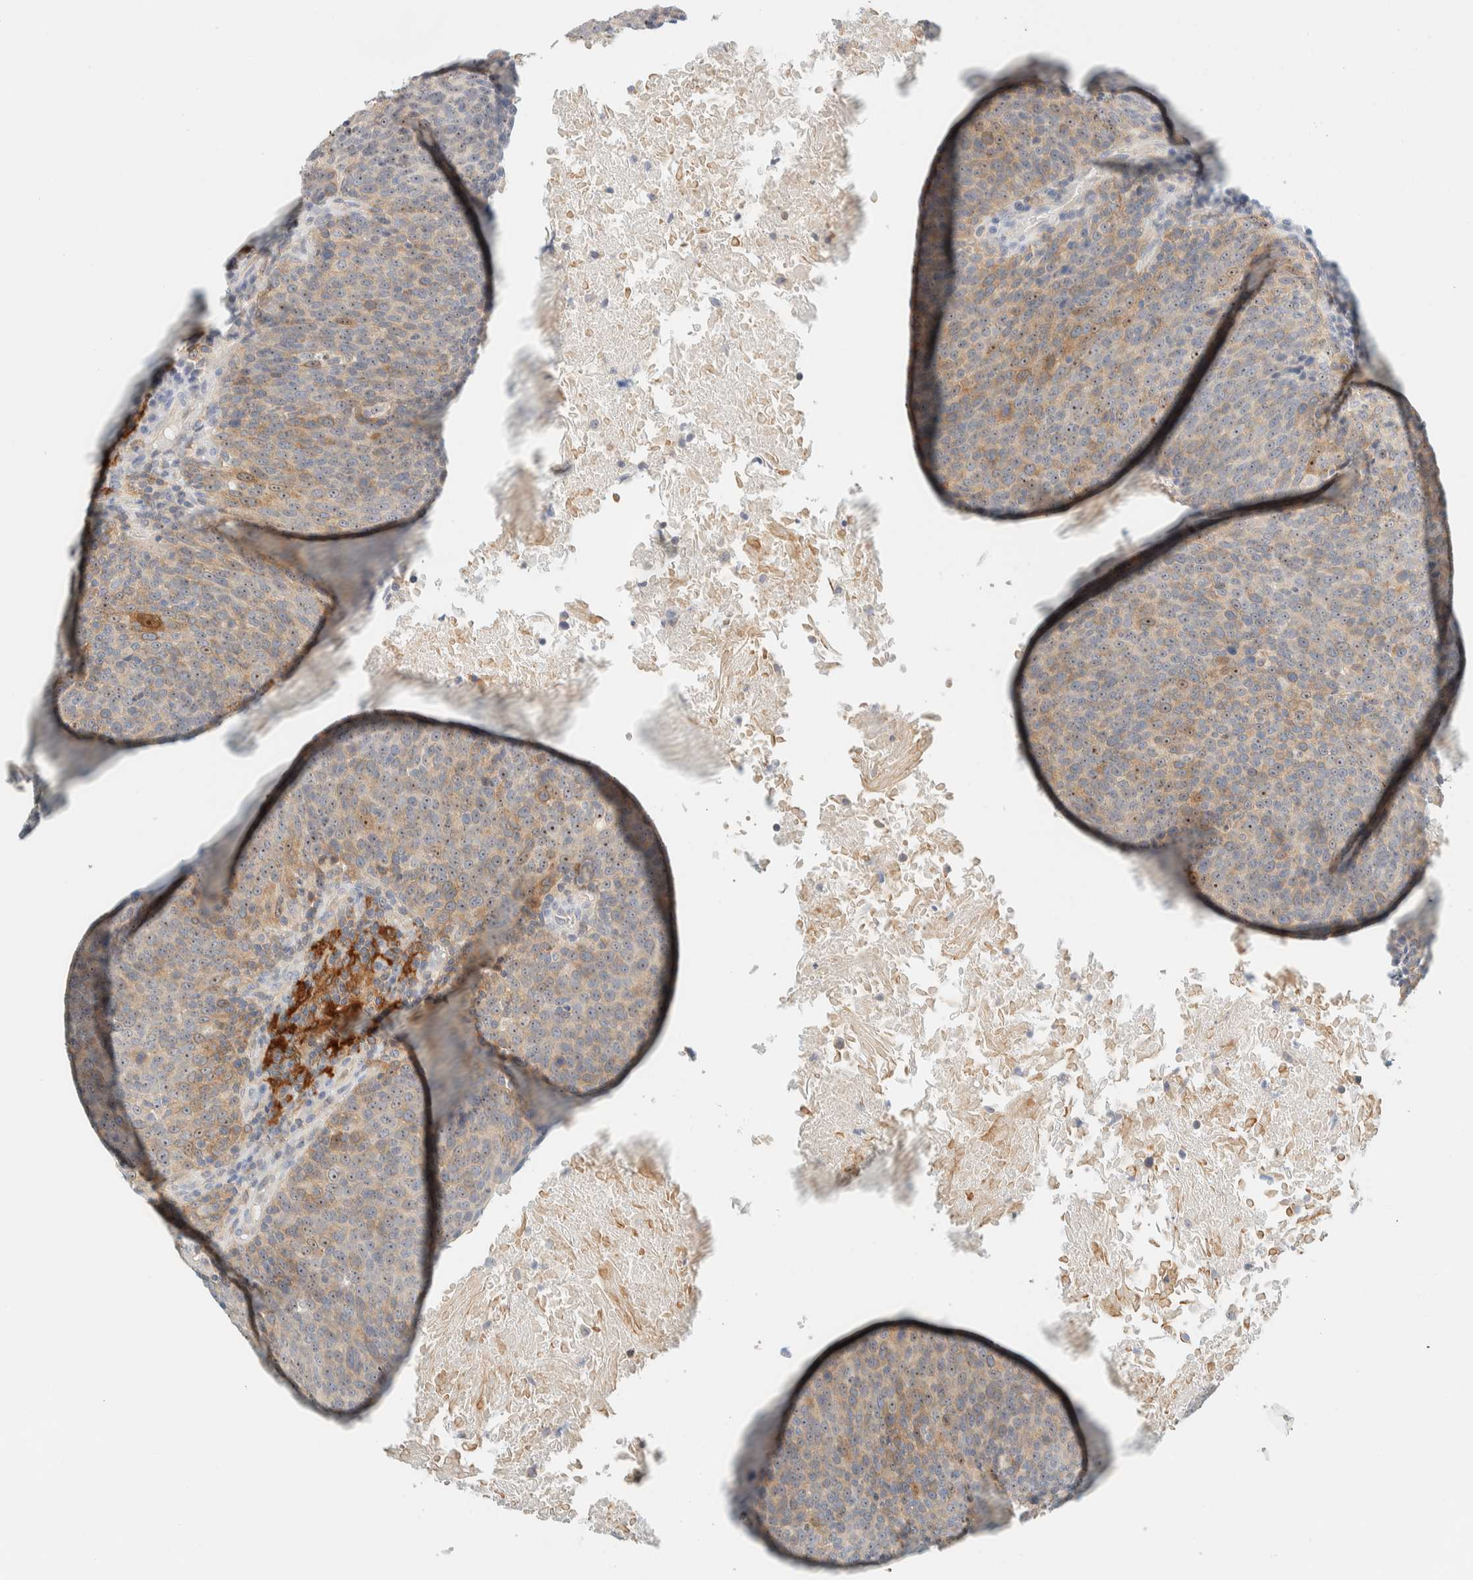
{"staining": {"intensity": "moderate", "quantity": "25%-75%", "location": "cytoplasmic/membranous,nuclear"}, "tissue": "head and neck cancer", "cell_type": "Tumor cells", "image_type": "cancer", "snomed": [{"axis": "morphology", "description": "Squamous cell carcinoma, NOS"}, {"axis": "morphology", "description": "Squamous cell carcinoma, metastatic, NOS"}, {"axis": "topography", "description": "Lymph node"}, {"axis": "topography", "description": "Head-Neck"}], "caption": "Immunohistochemical staining of metastatic squamous cell carcinoma (head and neck) demonstrates medium levels of moderate cytoplasmic/membranous and nuclear staining in approximately 25%-75% of tumor cells. The protein of interest is stained brown, and the nuclei are stained in blue (DAB (3,3'-diaminobenzidine) IHC with brightfield microscopy, high magnification).", "gene": "NDE1", "patient": {"sex": "male", "age": 62}}